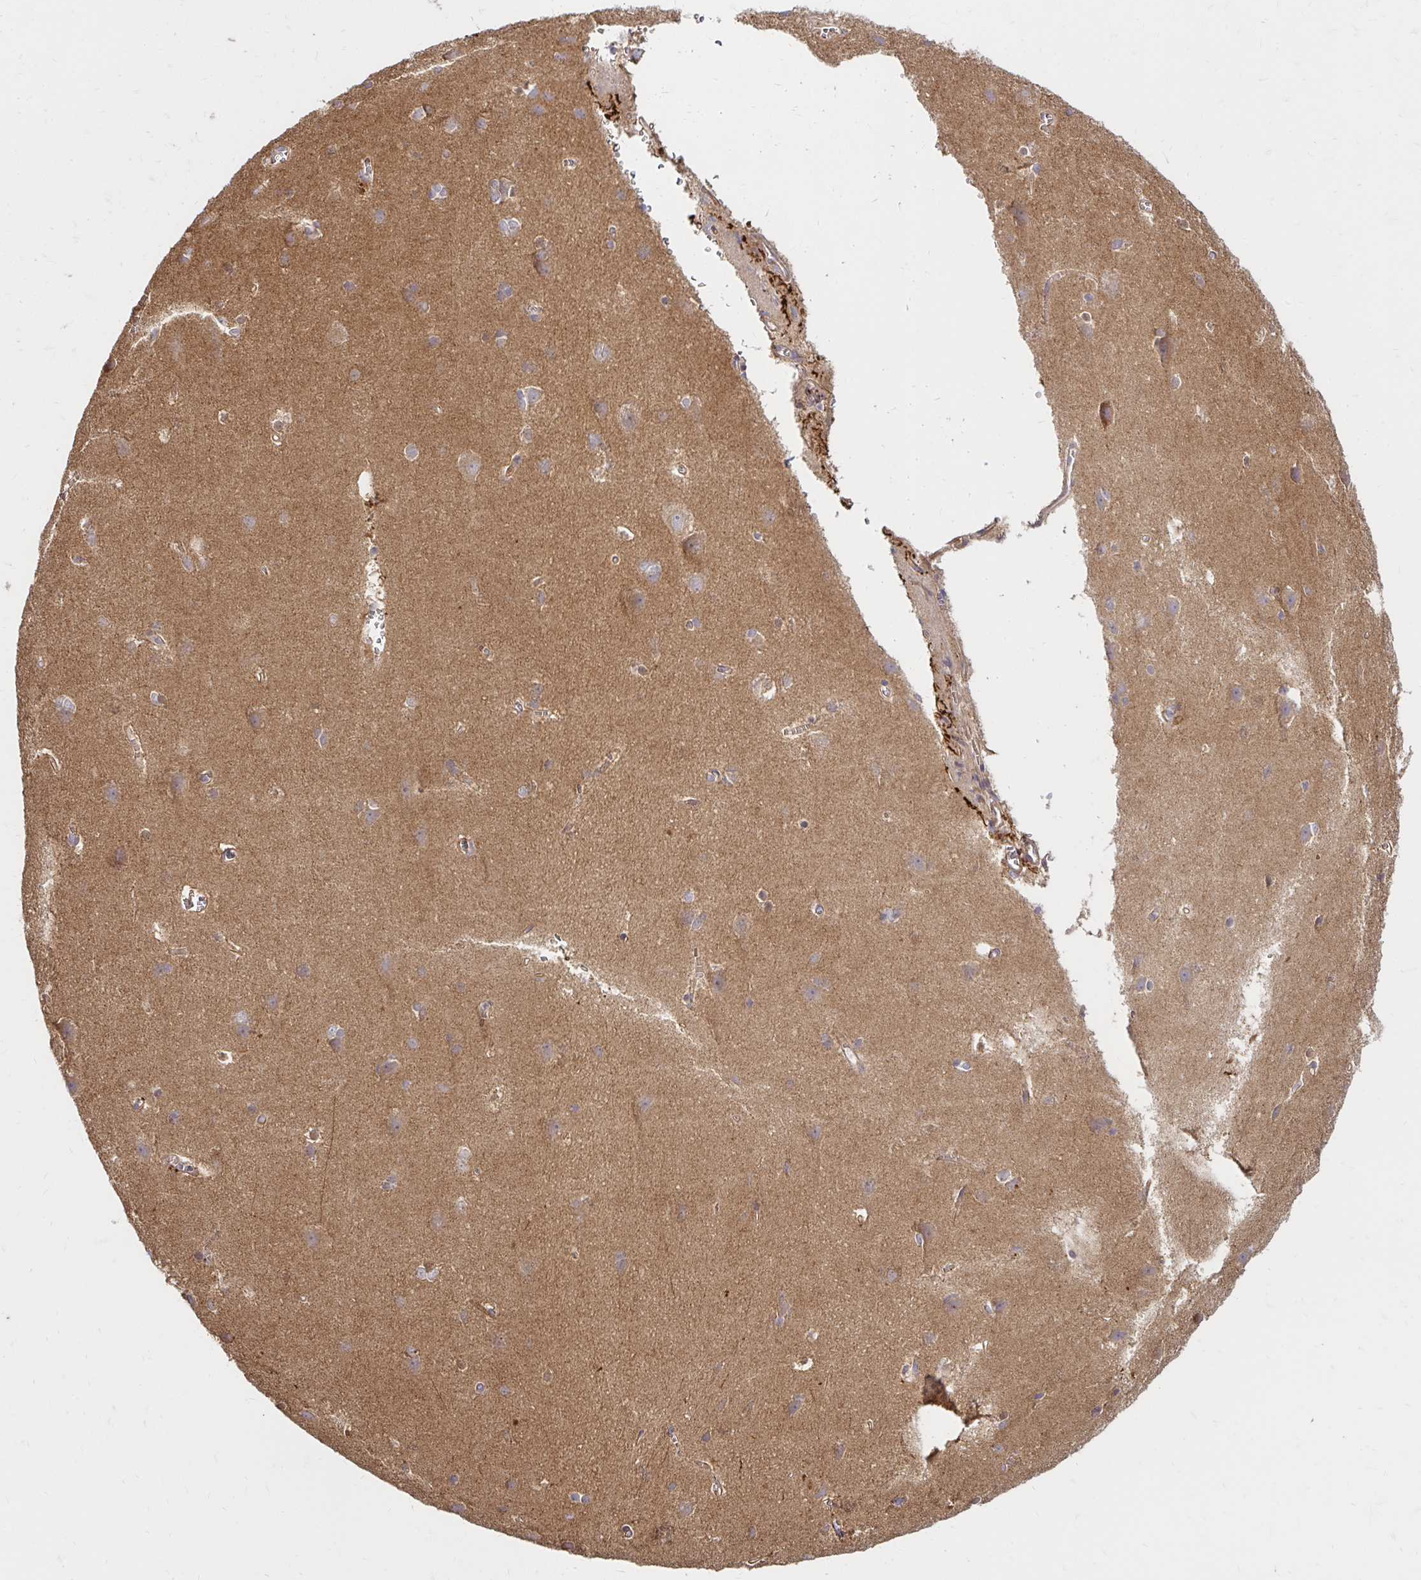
{"staining": {"intensity": "moderate", "quantity": "25%-75%", "location": "cytoplasmic/membranous"}, "tissue": "cerebral cortex", "cell_type": "Endothelial cells", "image_type": "normal", "snomed": [{"axis": "morphology", "description": "Normal tissue, NOS"}, {"axis": "topography", "description": "Cerebral cortex"}], "caption": "A medium amount of moderate cytoplasmic/membranous expression is appreciated in about 25%-75% of endothelial cells in normal cerebral cortex. The protein of interest is stained brown, and the nuclei are stained in blue (DAB IHC with brightfield microscopy, high magnification).", "gene": "ITGA2", "patient": {"sex": "male", "age": 37}}